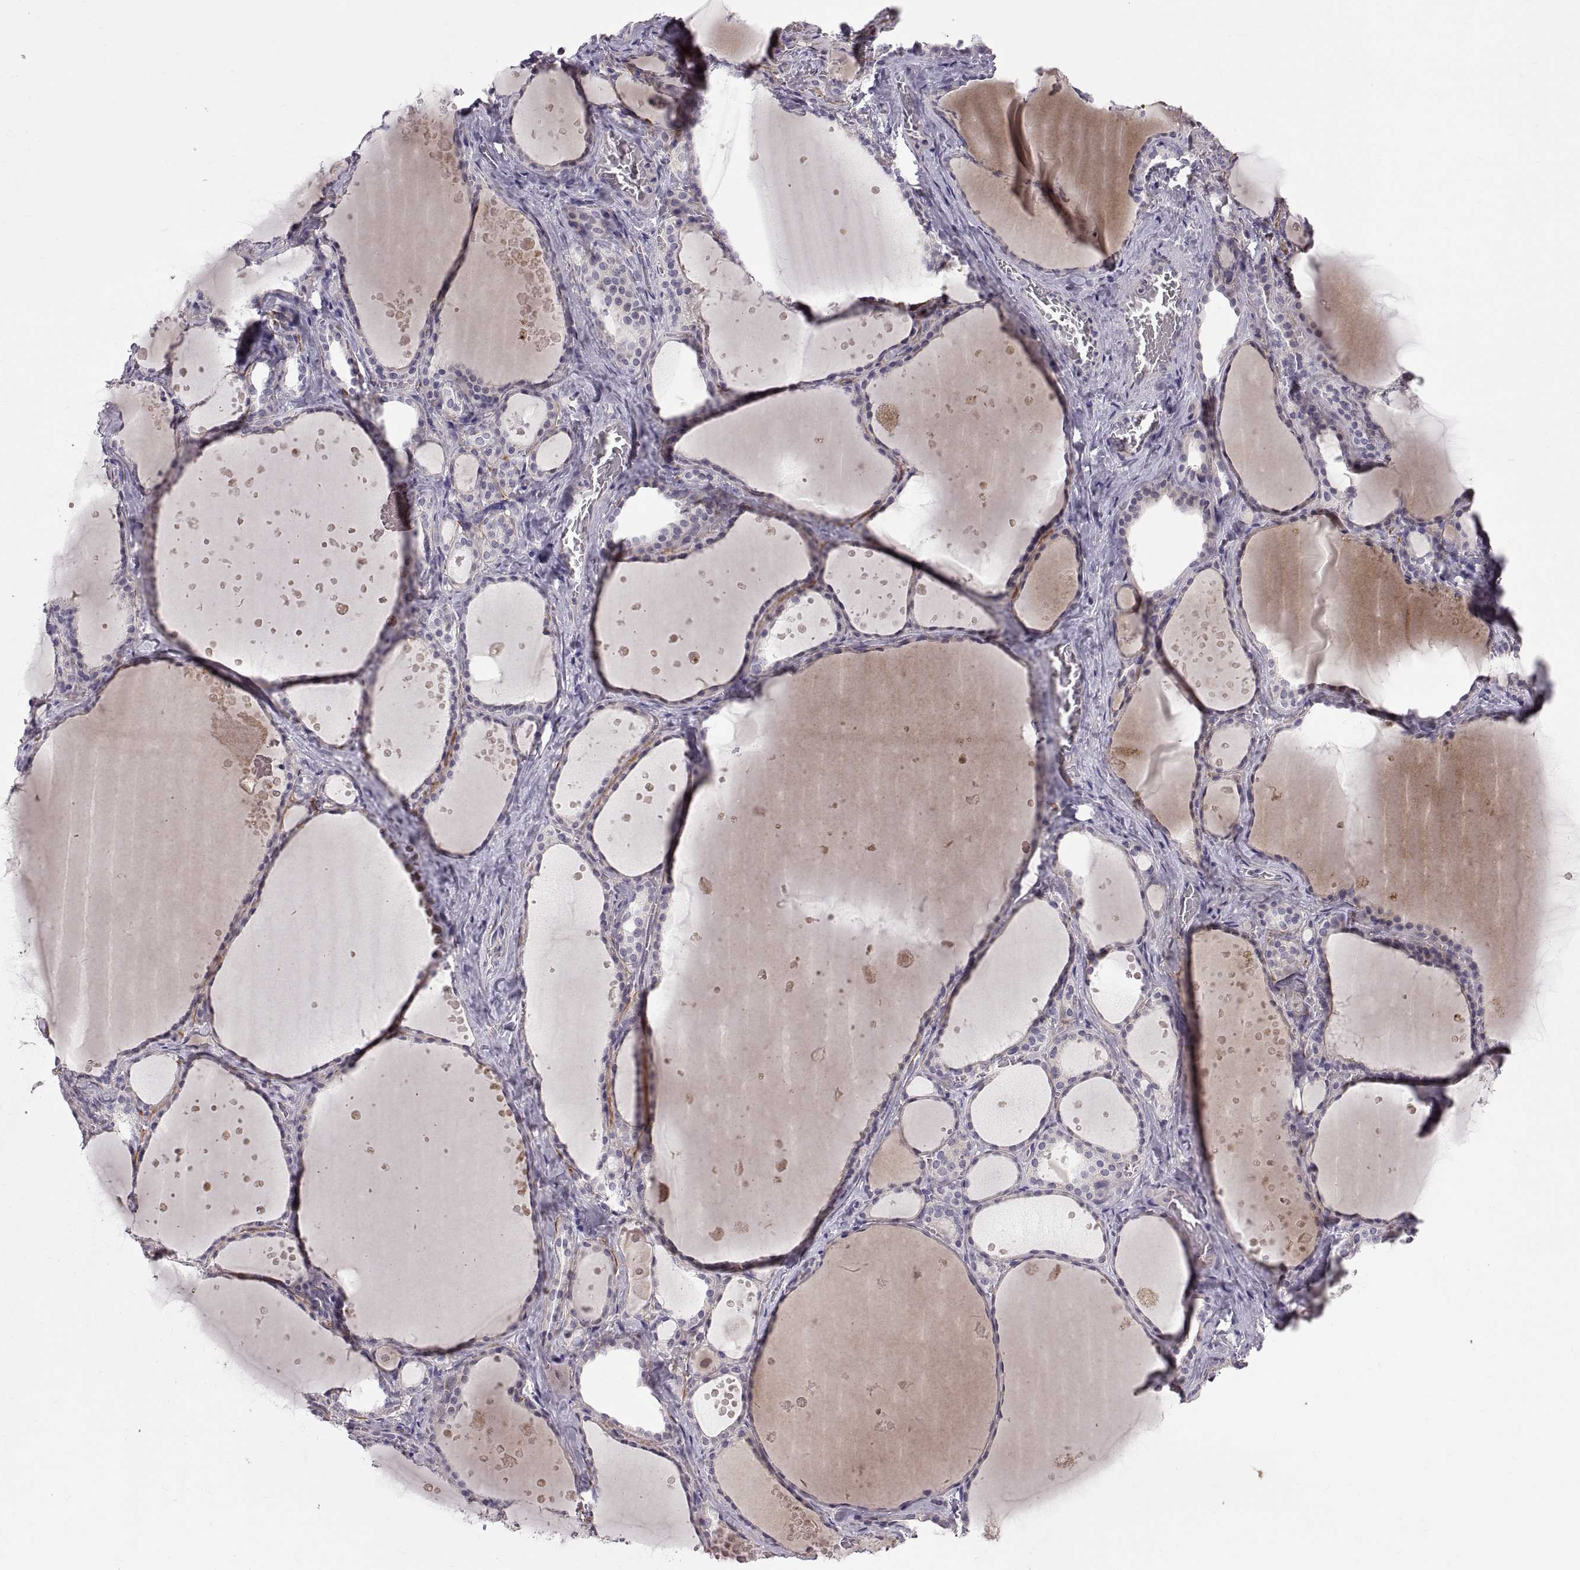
{"staining": {"intensity": "negative", "quantity": "none", "location": "none"}, "tissue": "thyroid gland", "cell_type": "Glandular cells", "image_type": "normal", "snomed": [{"axis": "morphology", "description": "Normal tissue, NOS"}, {"axis": "topography", "description": "Thyroid gland"}], "caption": "Immunohistochemistry image of normal thyroid gland stained for a protein (brown), which demonstrates no expression in glandular cells.", "gene": "WFDC8", "patient": {"sex": "male", "age": 63}}